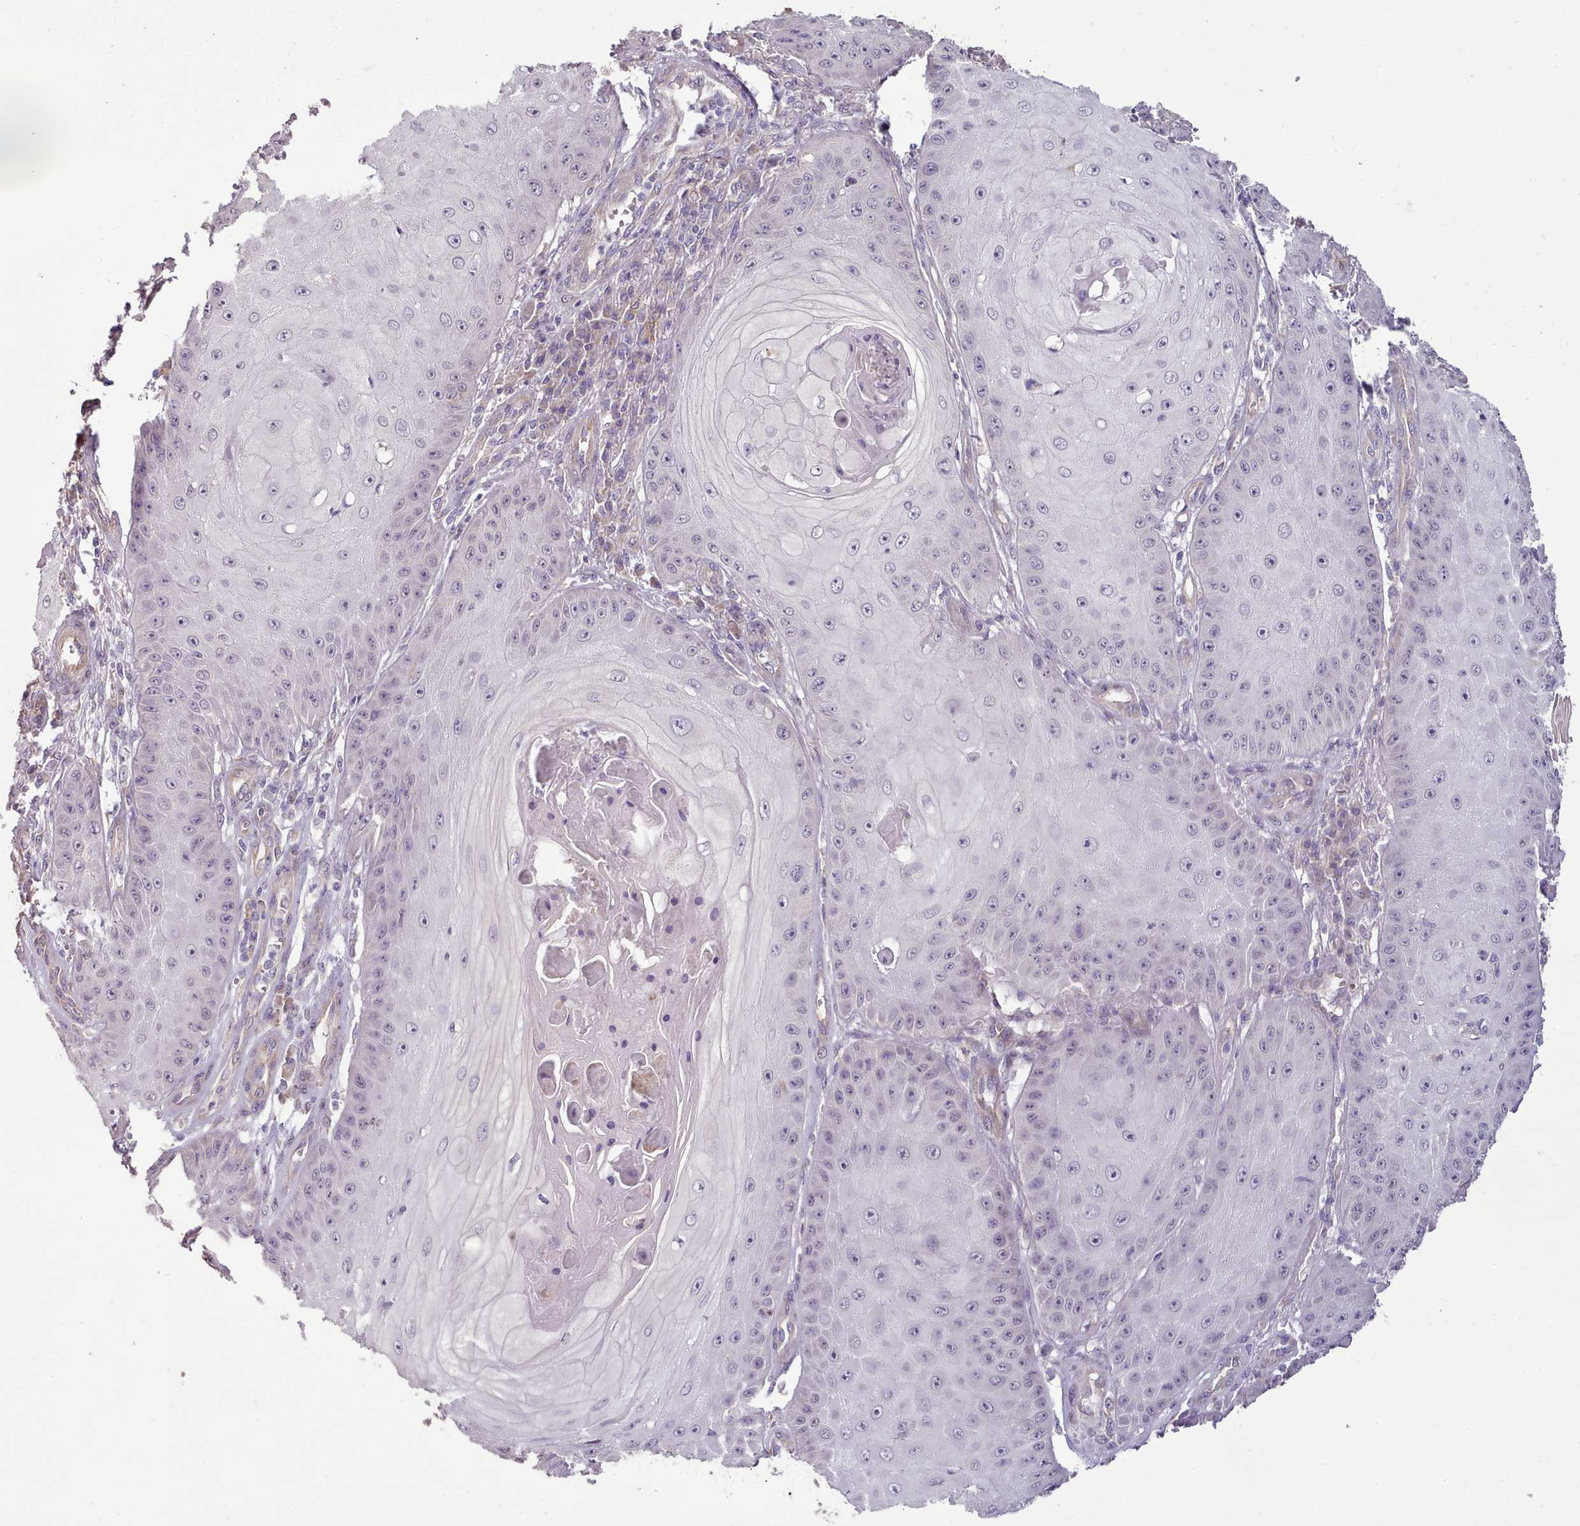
{"staining": {"intensity": "negative", "quantity": "none", "location": "none"}, "tissue": "skin cancer", "cell_type": "Tumor cells", "image_type": "cancer", "snomed": [{"axis": "morphology", "description": "Squamous cell carcinoma, NOS"}, {"axis": "topography", "description": "Skin"}], "caption": "Skin squamous cell carcinoma stained for a protein using immunohistochemistry (IHC) demonstrates no expression tumor cells.", "gene": "DPF1", "patient": {"sex": "male", "age": 70}}